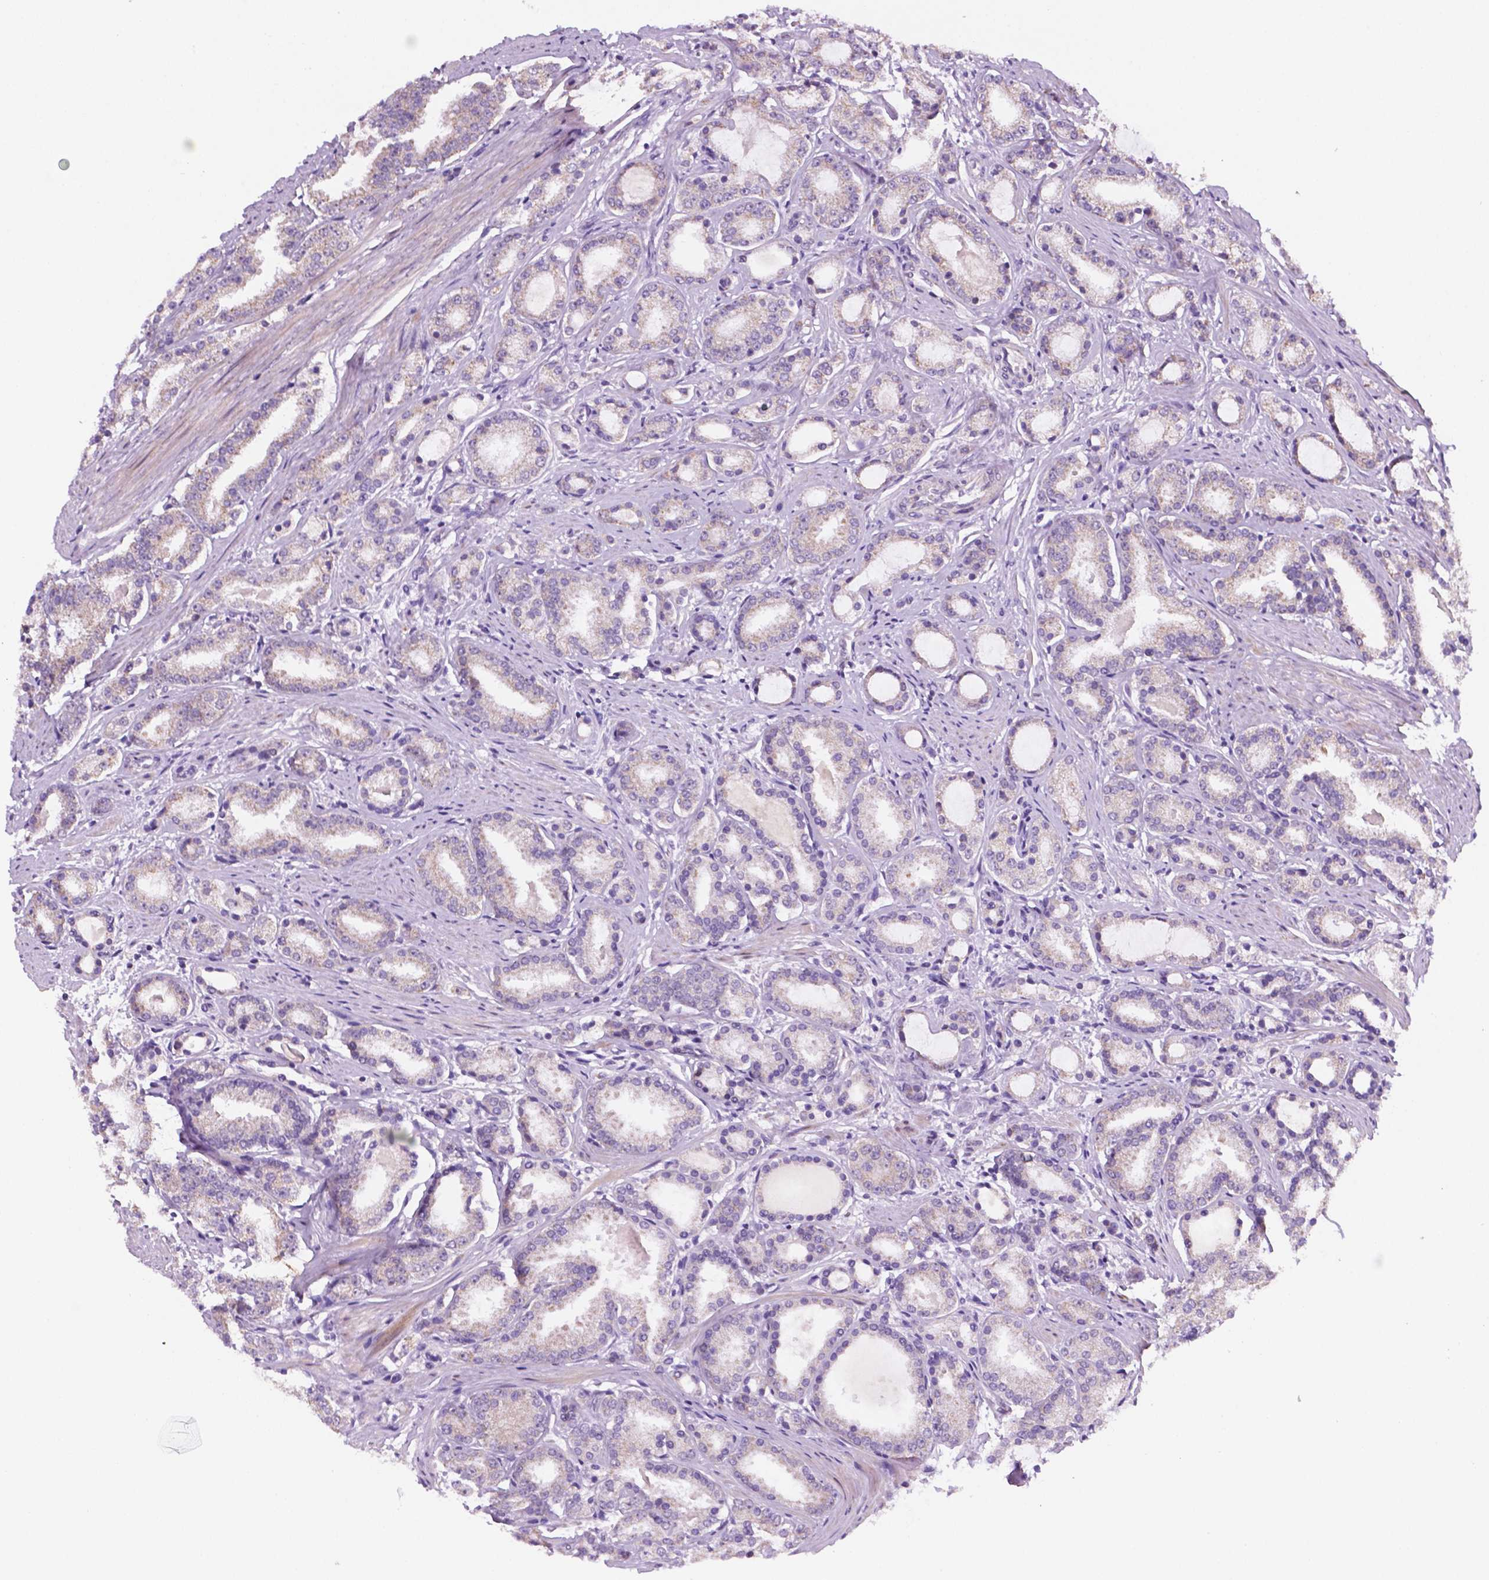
{"staining": {"intensity": "negative", "quantity": "none", "location": "none"}, "tissue": "prostate cancer", "cell_type": "Tumor cells", "image_type": "cancer", "snomed": [{"axis": "morphology", "description": "Adenocarcinoma, High grade"}, {"axis": "topography", "description": "Prostate"}], "caption": "Immunohistochemistry (IHC) histopathology image of neoplastic tissue: human prostate cancer (high-grade adenocarcinoma) stained with DAB reveals no significant protein expression in tumor cells. (Stains: DAB (3,3'-diaminobenzidine) immunohistochemistry (IHC) with hematoxylin counter stain, Microscopy: brightfield microscopy at high magnification).", "gene": "C18orf21", "patient": {"sex": "male", "age": 63}}